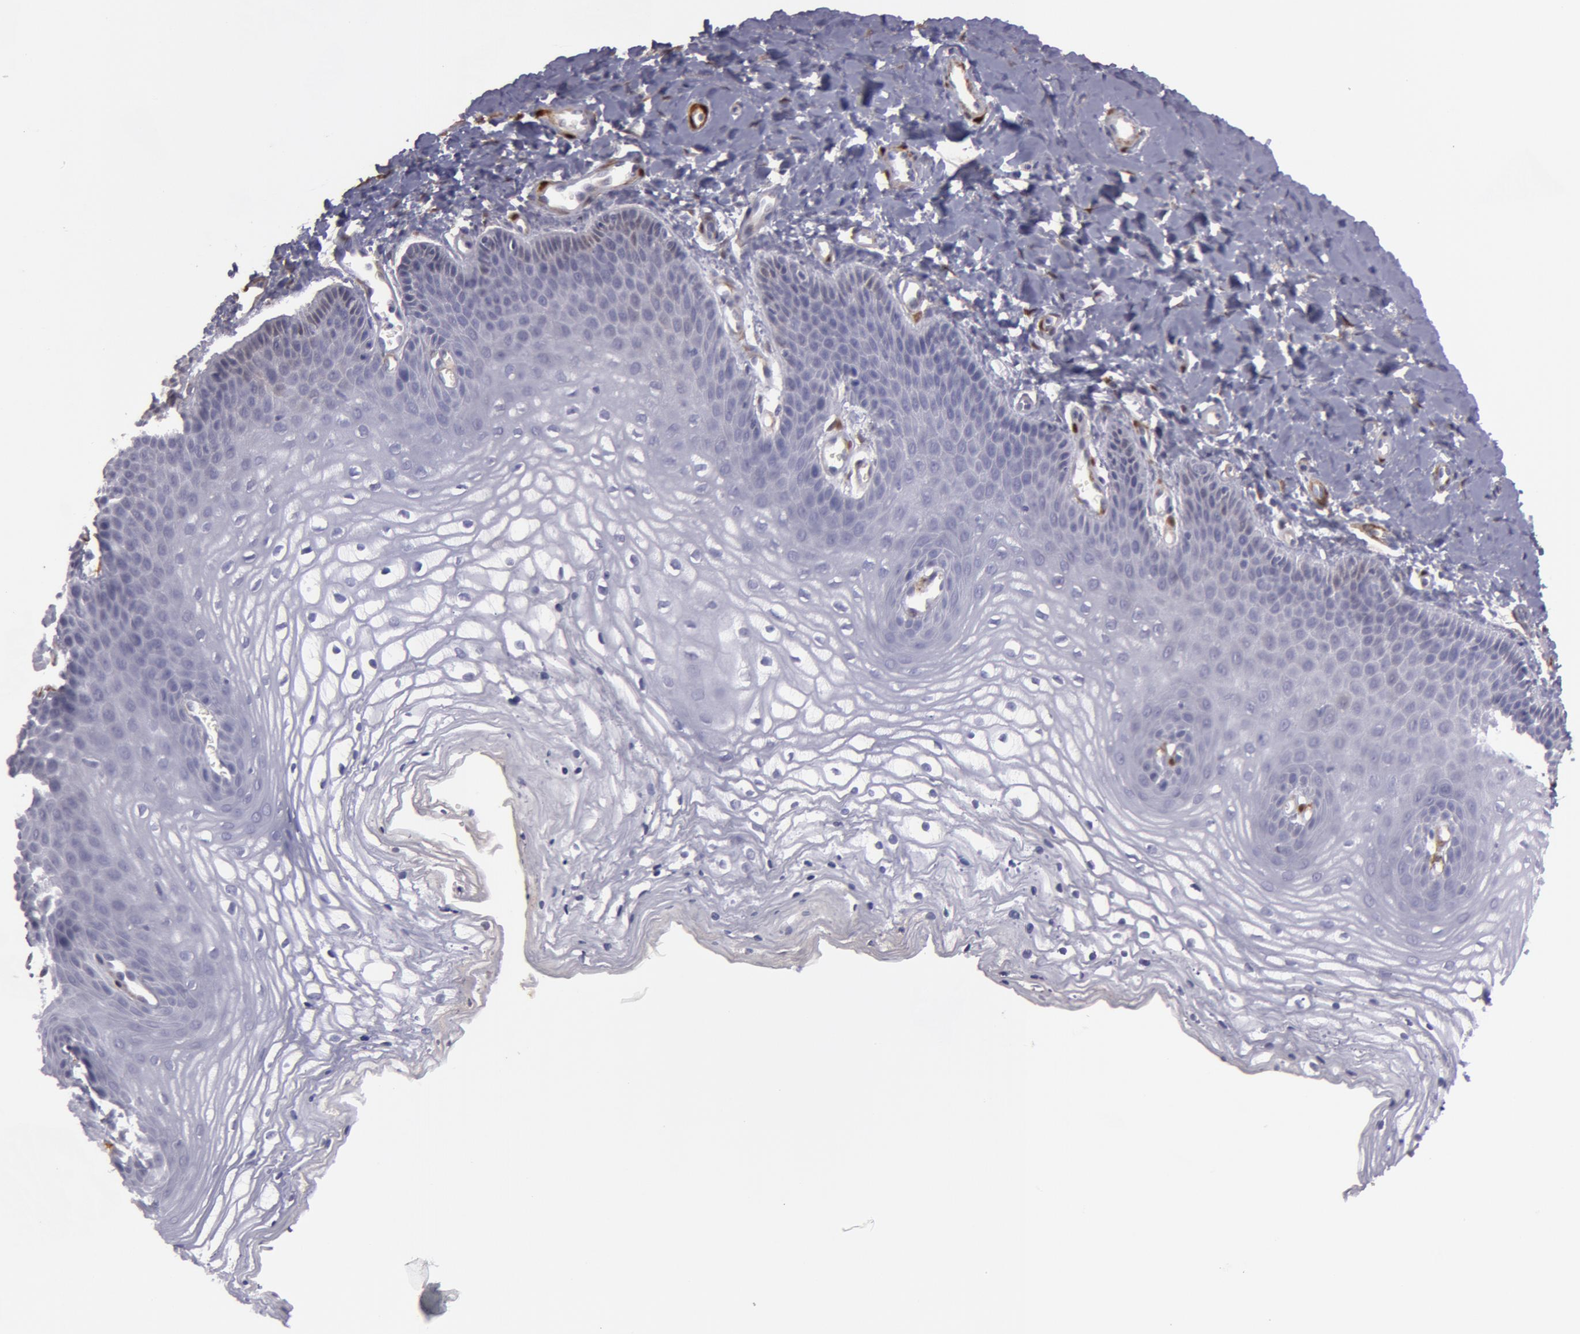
{"staining": {"intensity": "negative", "quantity": "none", "location": "none"}, "tissue": "vagina", "cell_type": "Squamous epithelial cells", "image_type": "normal", "snomed": [{"axis": "morphology", "description": "Normal tissue, NOS"}, {"axis": "topography", "description": "Vagina"}], "caption": "Vagina was stained to show a protein in brown. There is no significant positivity in squamous epithelial cells.", "gene": "TAGLN", "patient": {"sex": "female", "age": 68}}